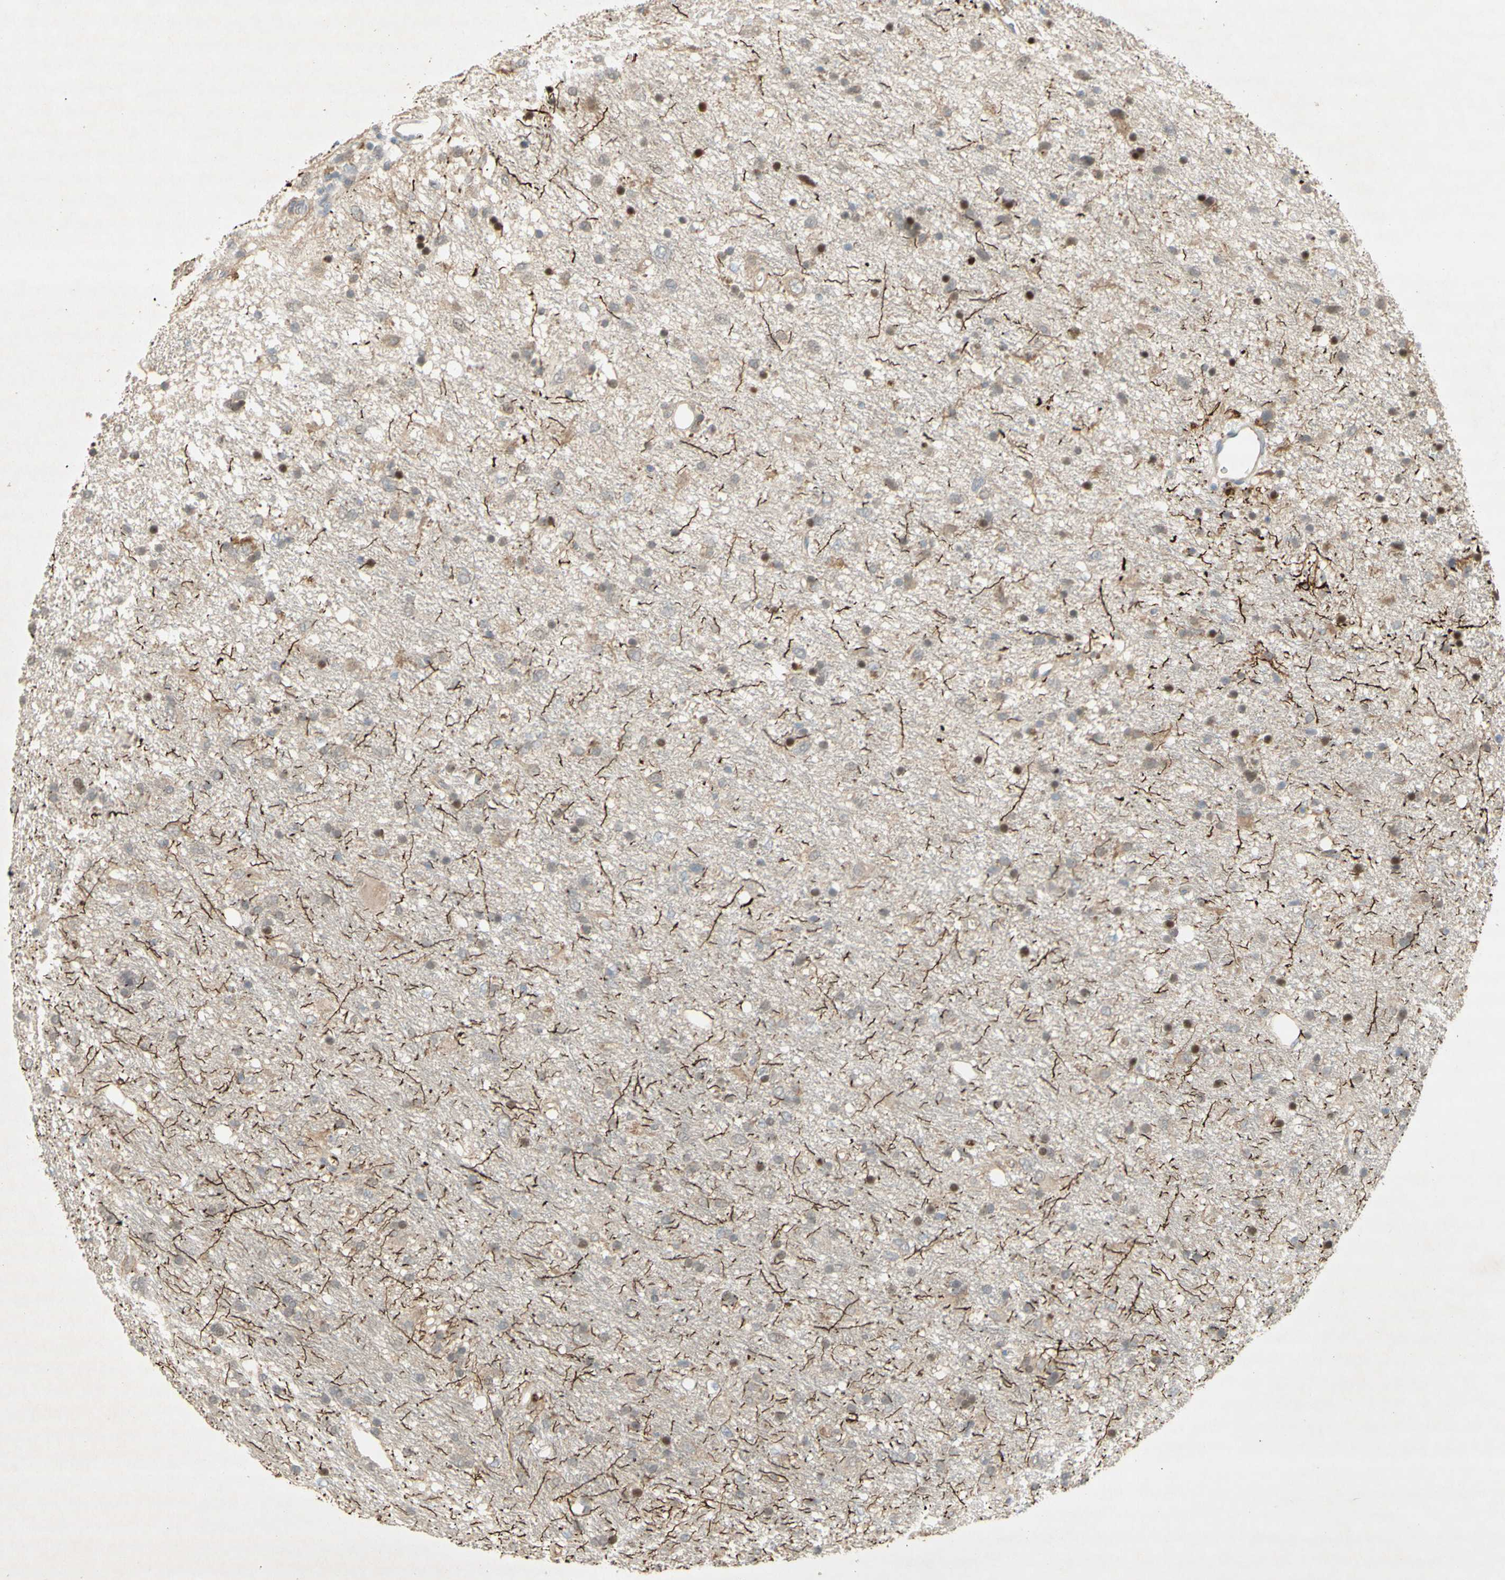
{"staining": {"intensity": "weak", "quantity": "<25%", "location": "cytoplasmic/membranous"}, "tissue": "glioma", "cell_type": "Tumor cells", "image_type": "cancer", "snomed": [{"axis": "morphology", "description": "Glioma, malignant, Low grade"}, {"axis": "topography", "description": "Brain"}], "caption": "Protein analysis of malignant glioma (low-grade) displays no significant positivity in tumor cells. Brightfield microscopy of immunohistochemistry stained with DAB (3,3'-diaminobenzidine) (brown) and hematoxylin (blue), captured at high magnification.", "gene": "NRG4", "patient": {"sex": "male", "age": 77}}